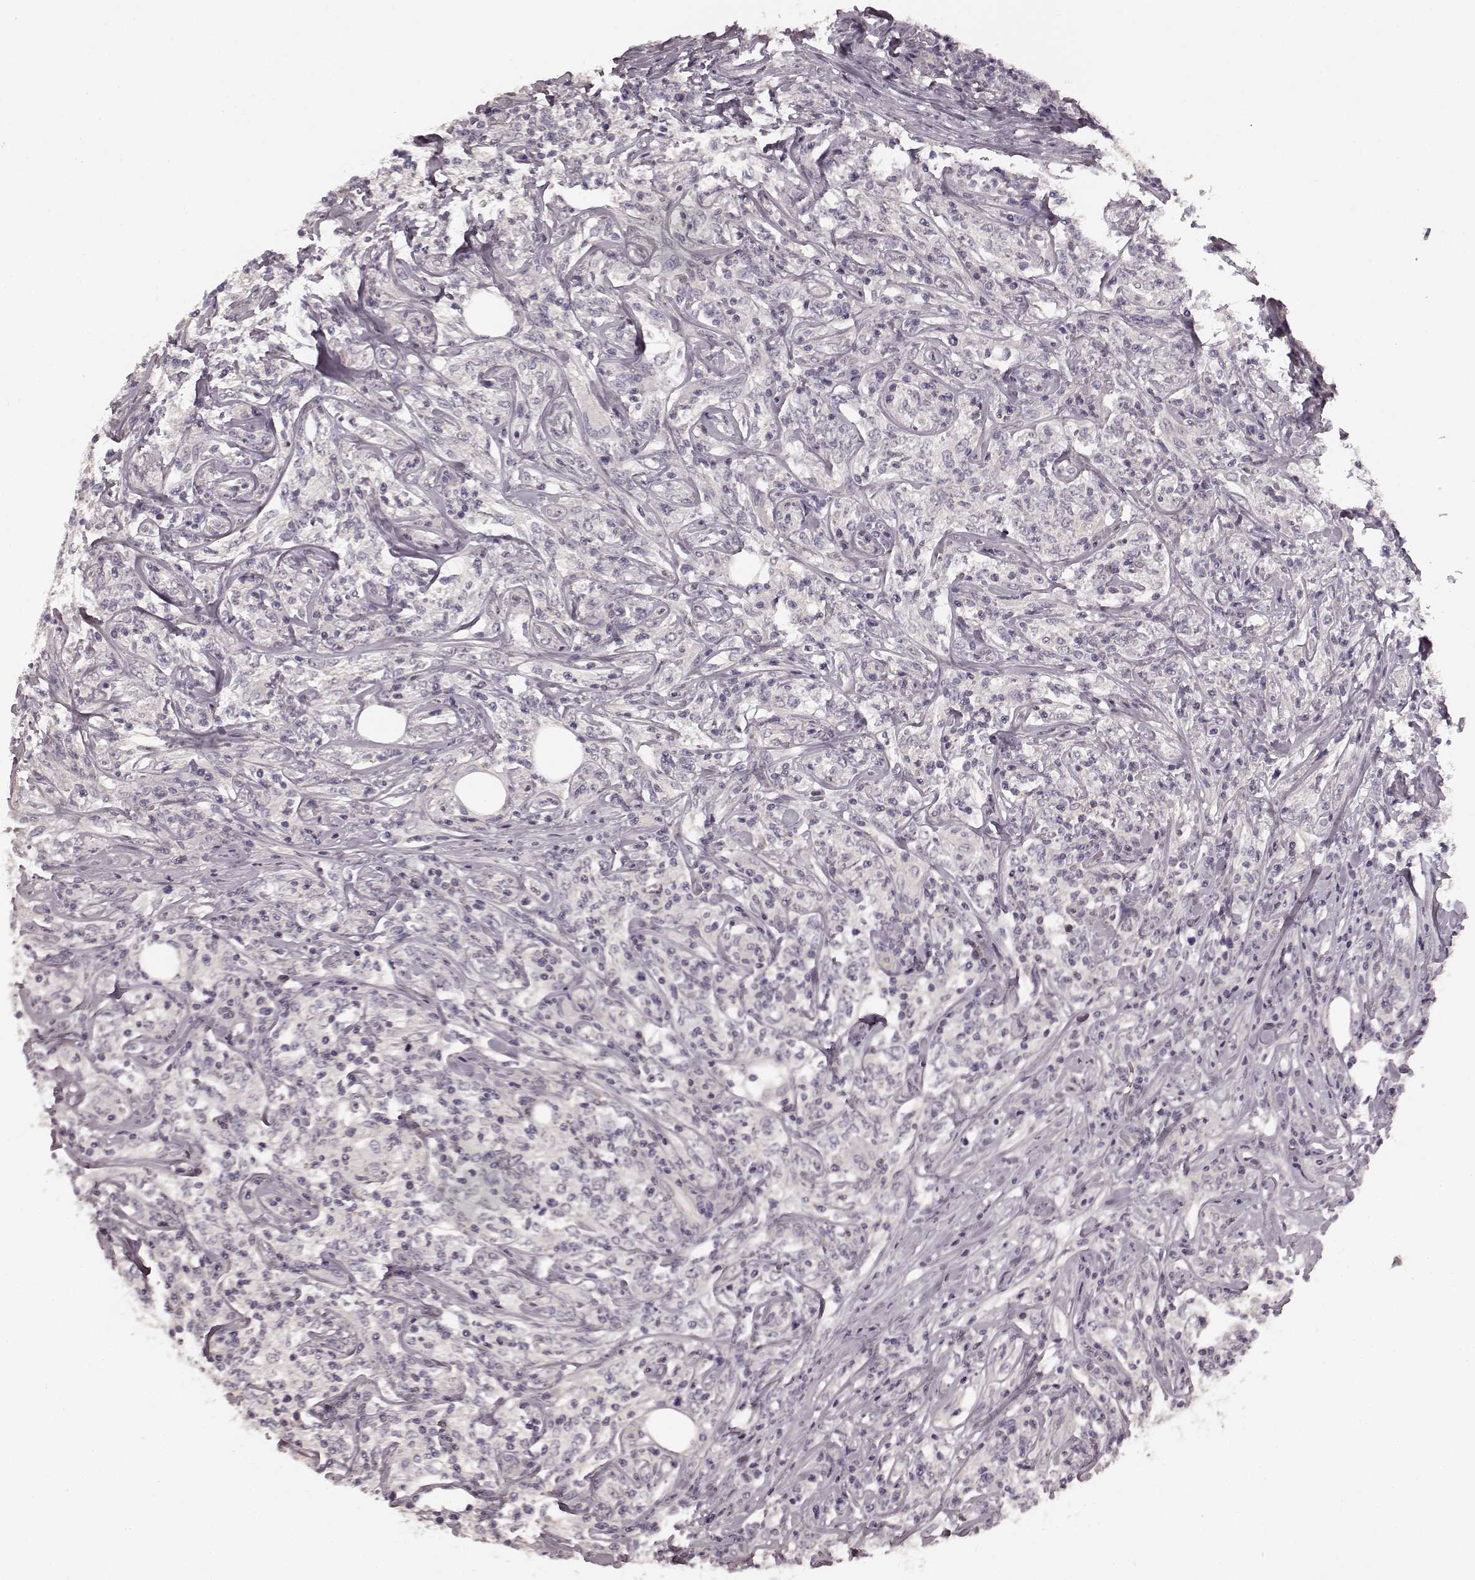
{"staining": {"intensity": "negative", "quantity": "none", "location": "none"}, "tissue": "lymphoma", "cell_type": "Tumor cells", "image_type": "cancer", "snomed": [{"axis": "morphology", "description": "Malignant lymphoma, non-Hodgkin's type, High grade"}, {"axis": "topography", "description": "Lymph node"}], "caption": "Immunohistochemistry histopathology image of lymphoma stained for a protein (brown), which shows no expression in tumor cells.", "gene": "PRKCE", "patient": {"sex": "female", "age": 84}}